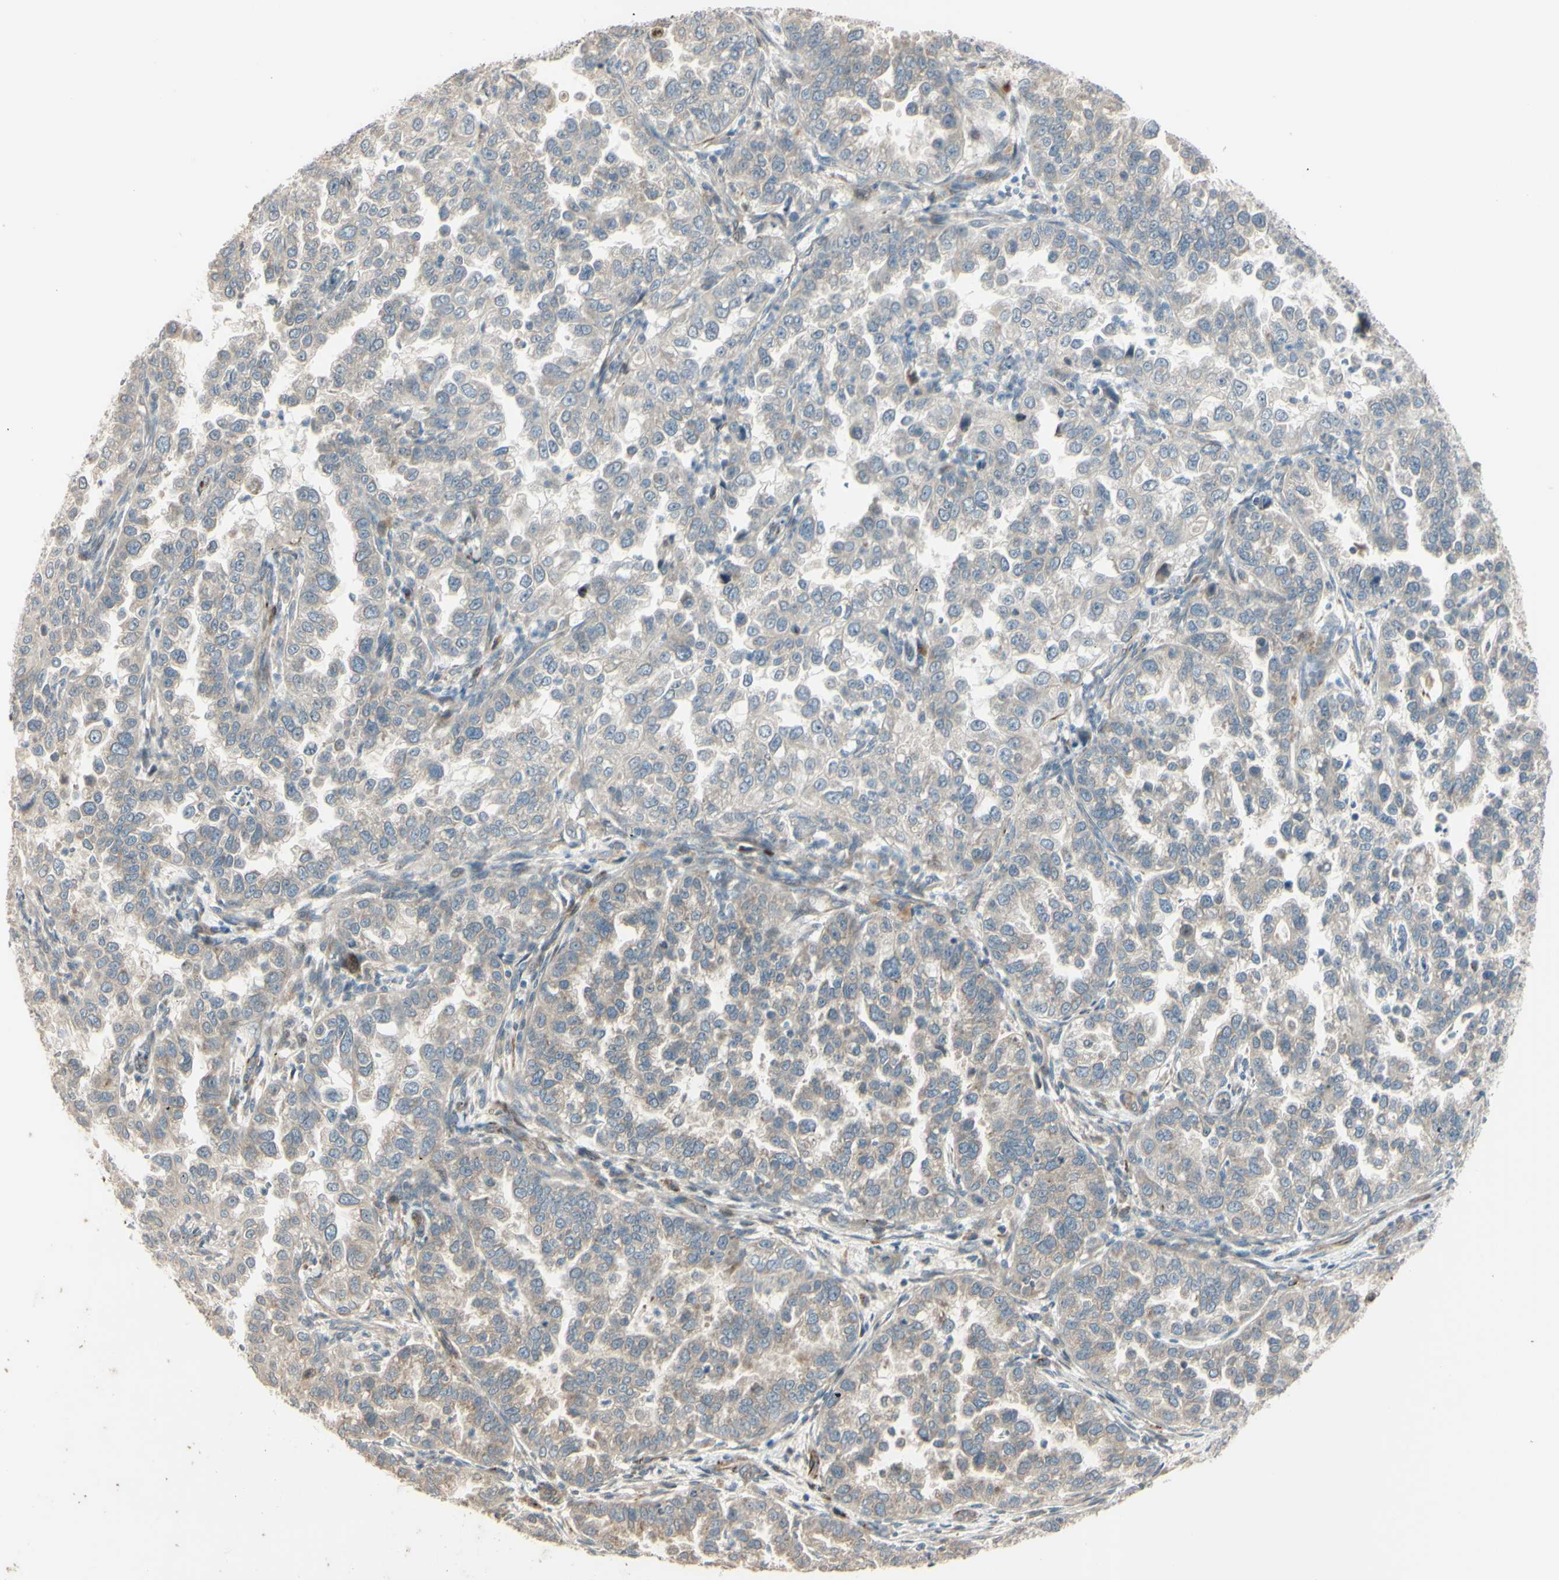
{"staining": {"intensity": "weak", "quantity": "<25%", "location": "cytoplasmic/membranous"}, "tissue": "endometrial cancer", "cell_type": "Tumor cells", "image_type": "cancer", "snomed": [{"axis": "morphology", "description": "Adenocarcinoma, NOS"}, {"axis": "topography", "description": "Endometrium"}], "caption": "A high-resolution image shows immunohistochemistry staining of endometrial cancer (adenocarcinoma), which exhibits no significant expression in tumor cells.", "gene": "NDFIP1", "patient": {"sex": "female", "age": 85}}